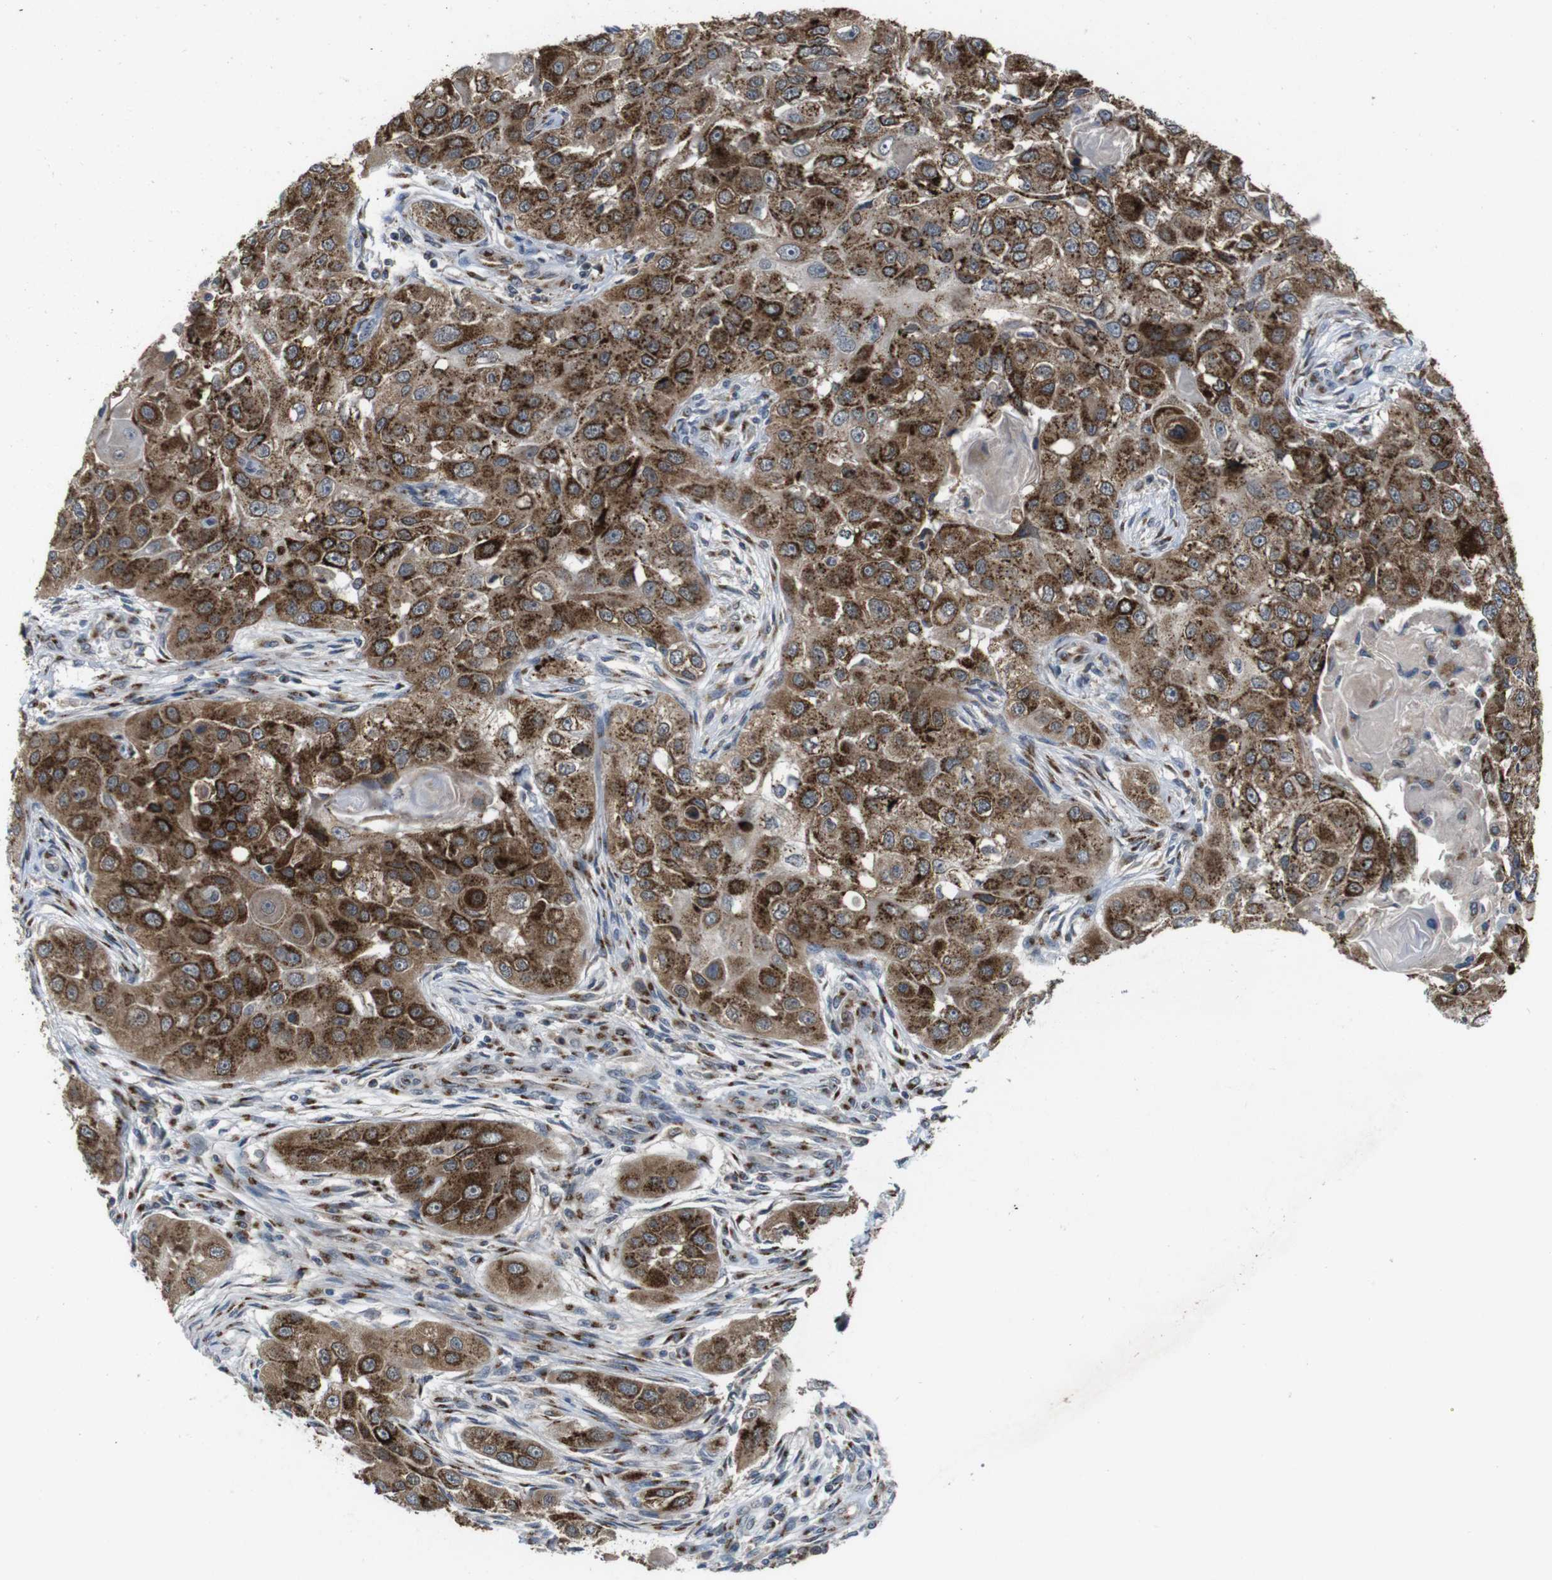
{"staining": {"intensity": "strong", "quantity": ">75%", "location": "cytoplasmic/membranous"}, "tissue": "head and neck cancer", "cell_type": "Tumor cells", "image_type": "cancer", "snomed": [{"axis": "morphology", "description": "Normal tissue, NOS"}, {"axis": "morphology", "description": "Squamous cell carcinoma, NOS"}, {"axis": "topography", "description": "Skeletal muscle"}, {"axis": "topography", "description": "Head-Neck"}], "caption": "IHC (DAB) staining of human head and neck squamous cell carcinoma reveals strong cytoplasmic/membranous protein staining in about >75% of tumor cells.", "gene": "ZFPL1", "patient": {"sex": "male", "age": 51}}